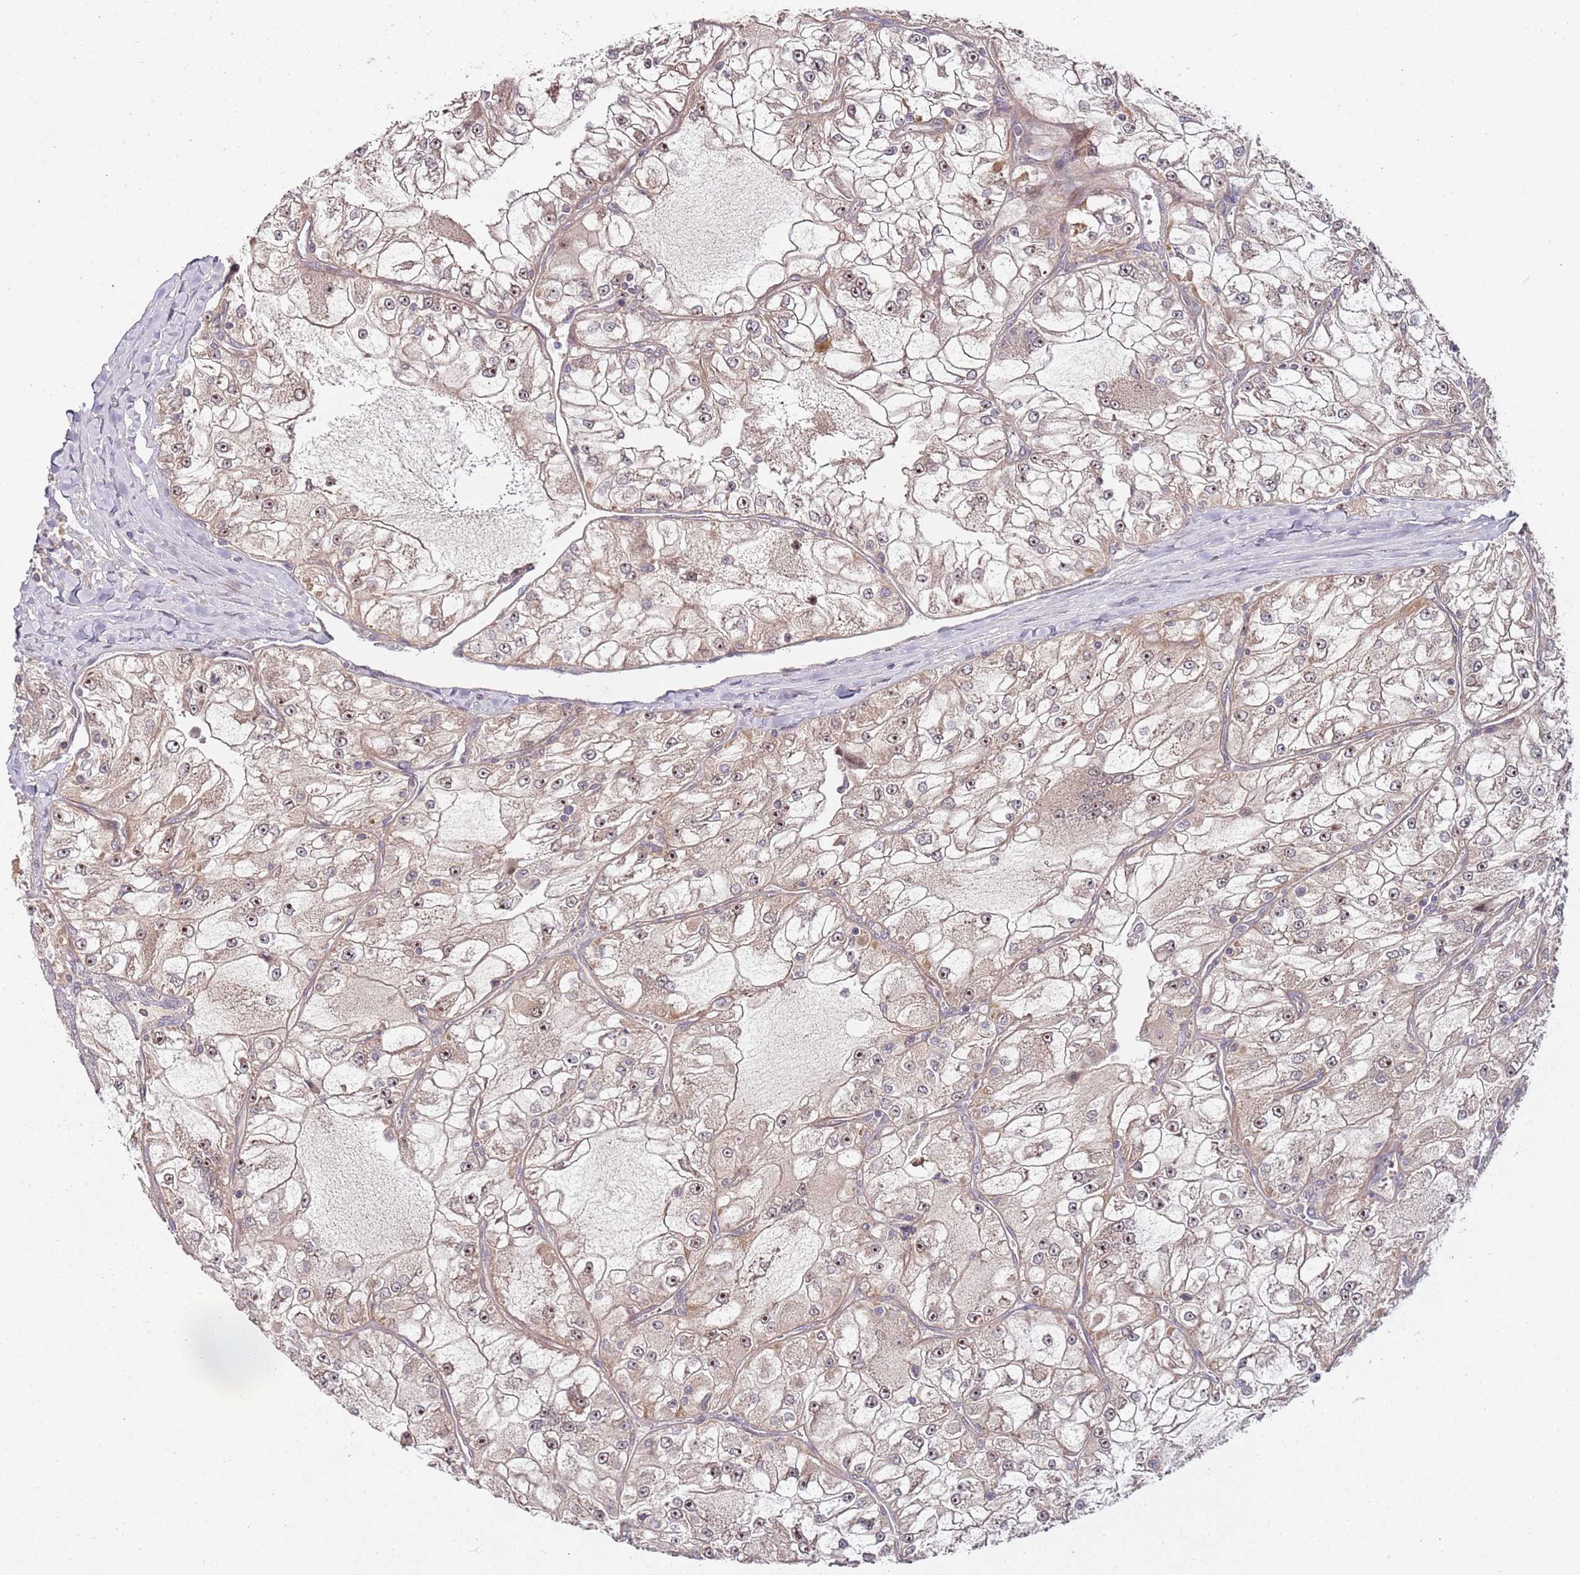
{"staining": {"intensity": "weak", "quantity": "<25%", "location": "cytoplasmic/membranous"}, "tissue": "renal cancer", "cell_type": "Tumor cells", "image_type": "cancer", "snomed": [{"axis": "morphology", "description": "Adenocarcinoma, NOS"}, {"axis": "topography", "description": "Kidney"}], "caption": "There is no significant staining in tumor cells of renal cancer.", "gene": "EDC3", "patient": {"sex": "female", "age": 72}}